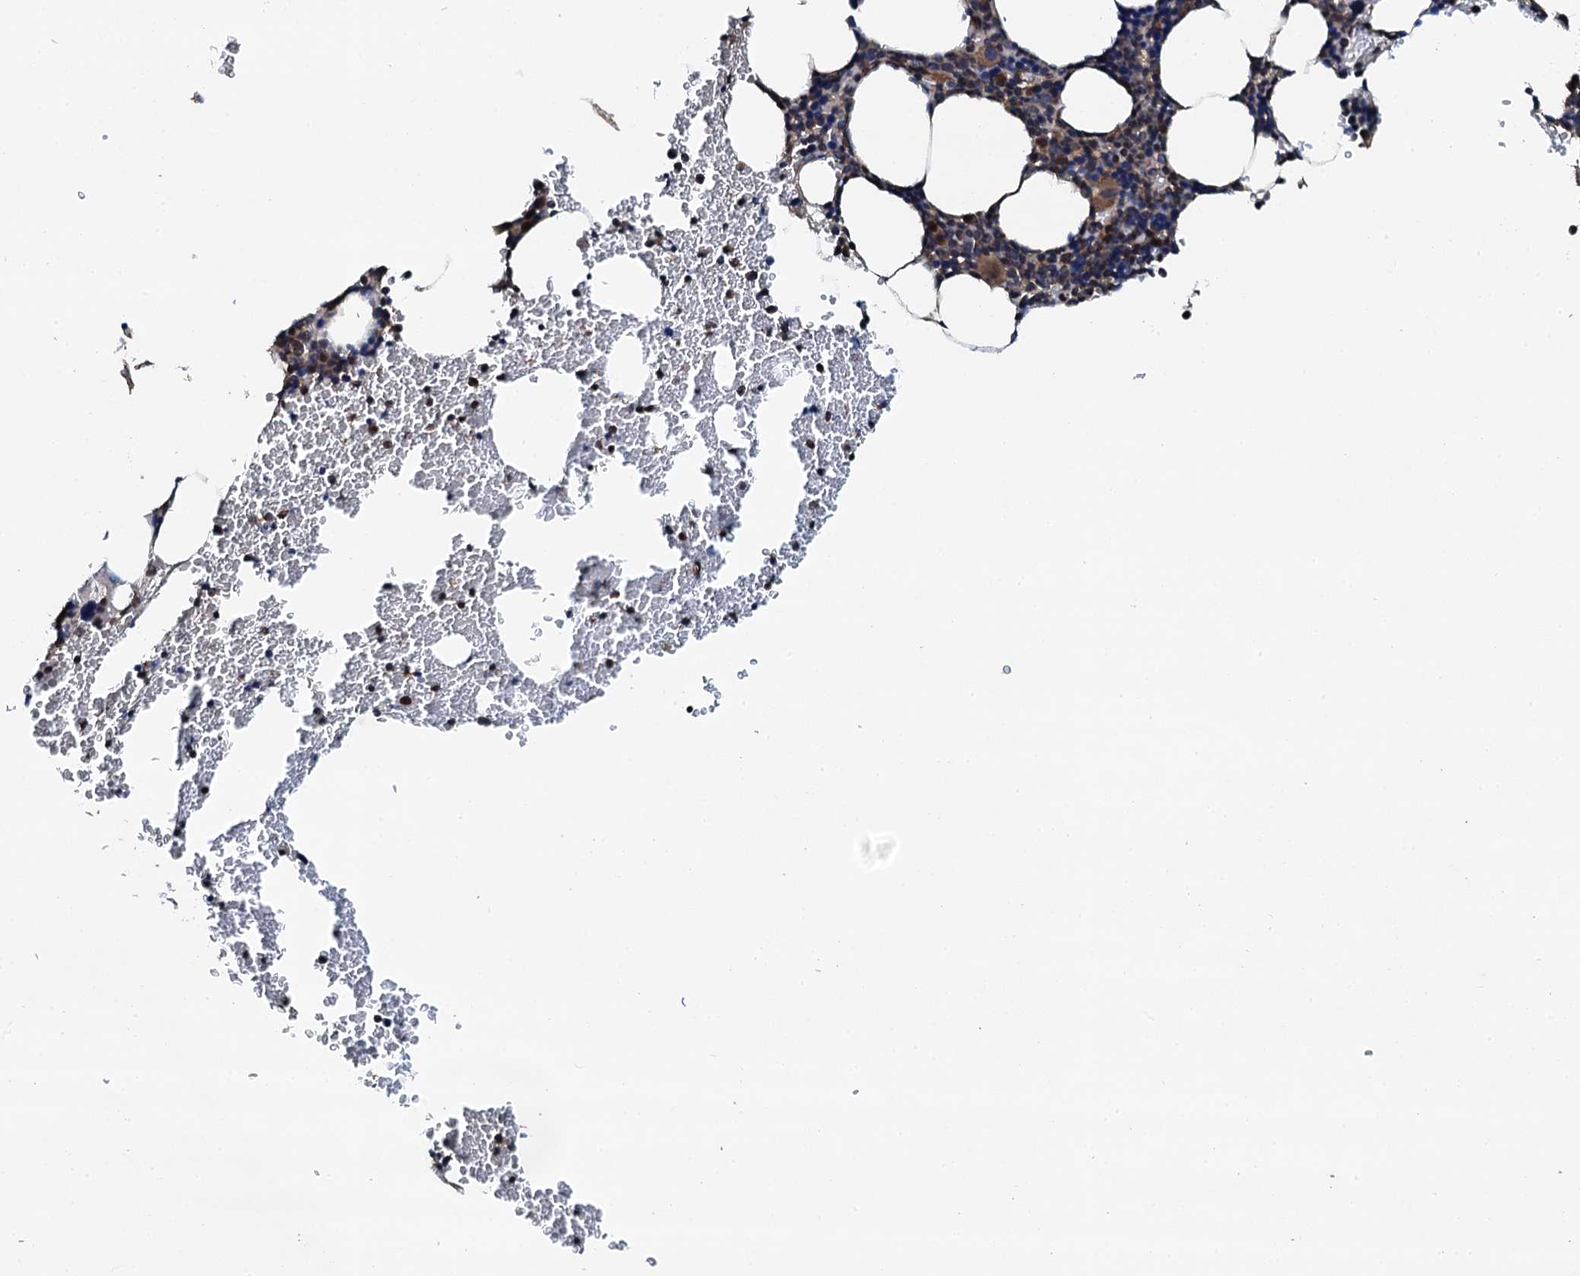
{"staining": {"intensity": "moderate", "quantity": "<25%", "location": "cytoplasmic/membranous"}, "tissue": "bone marrow", "cell_type": "Hematopoietic cells", "image_type": "normal", "snomed": [{"axis": "morphology", "description": "Normal tissue, NOS"}, {"axis": "topography", "description": "Bone marrow"}], "caption": "High-power microscopy captured an IHC micrograph of benign bone marrow, revealing moderate cytoplasmic/membranous staining in approximately <25% of hematopoietic cells. (DAB (3,3'-diaminobenzidine) IHC, brown staining for protein, blue staining for nuclei).", "gene": "FLYWCH1", "patient": {"sex": "female", "age": 77}}